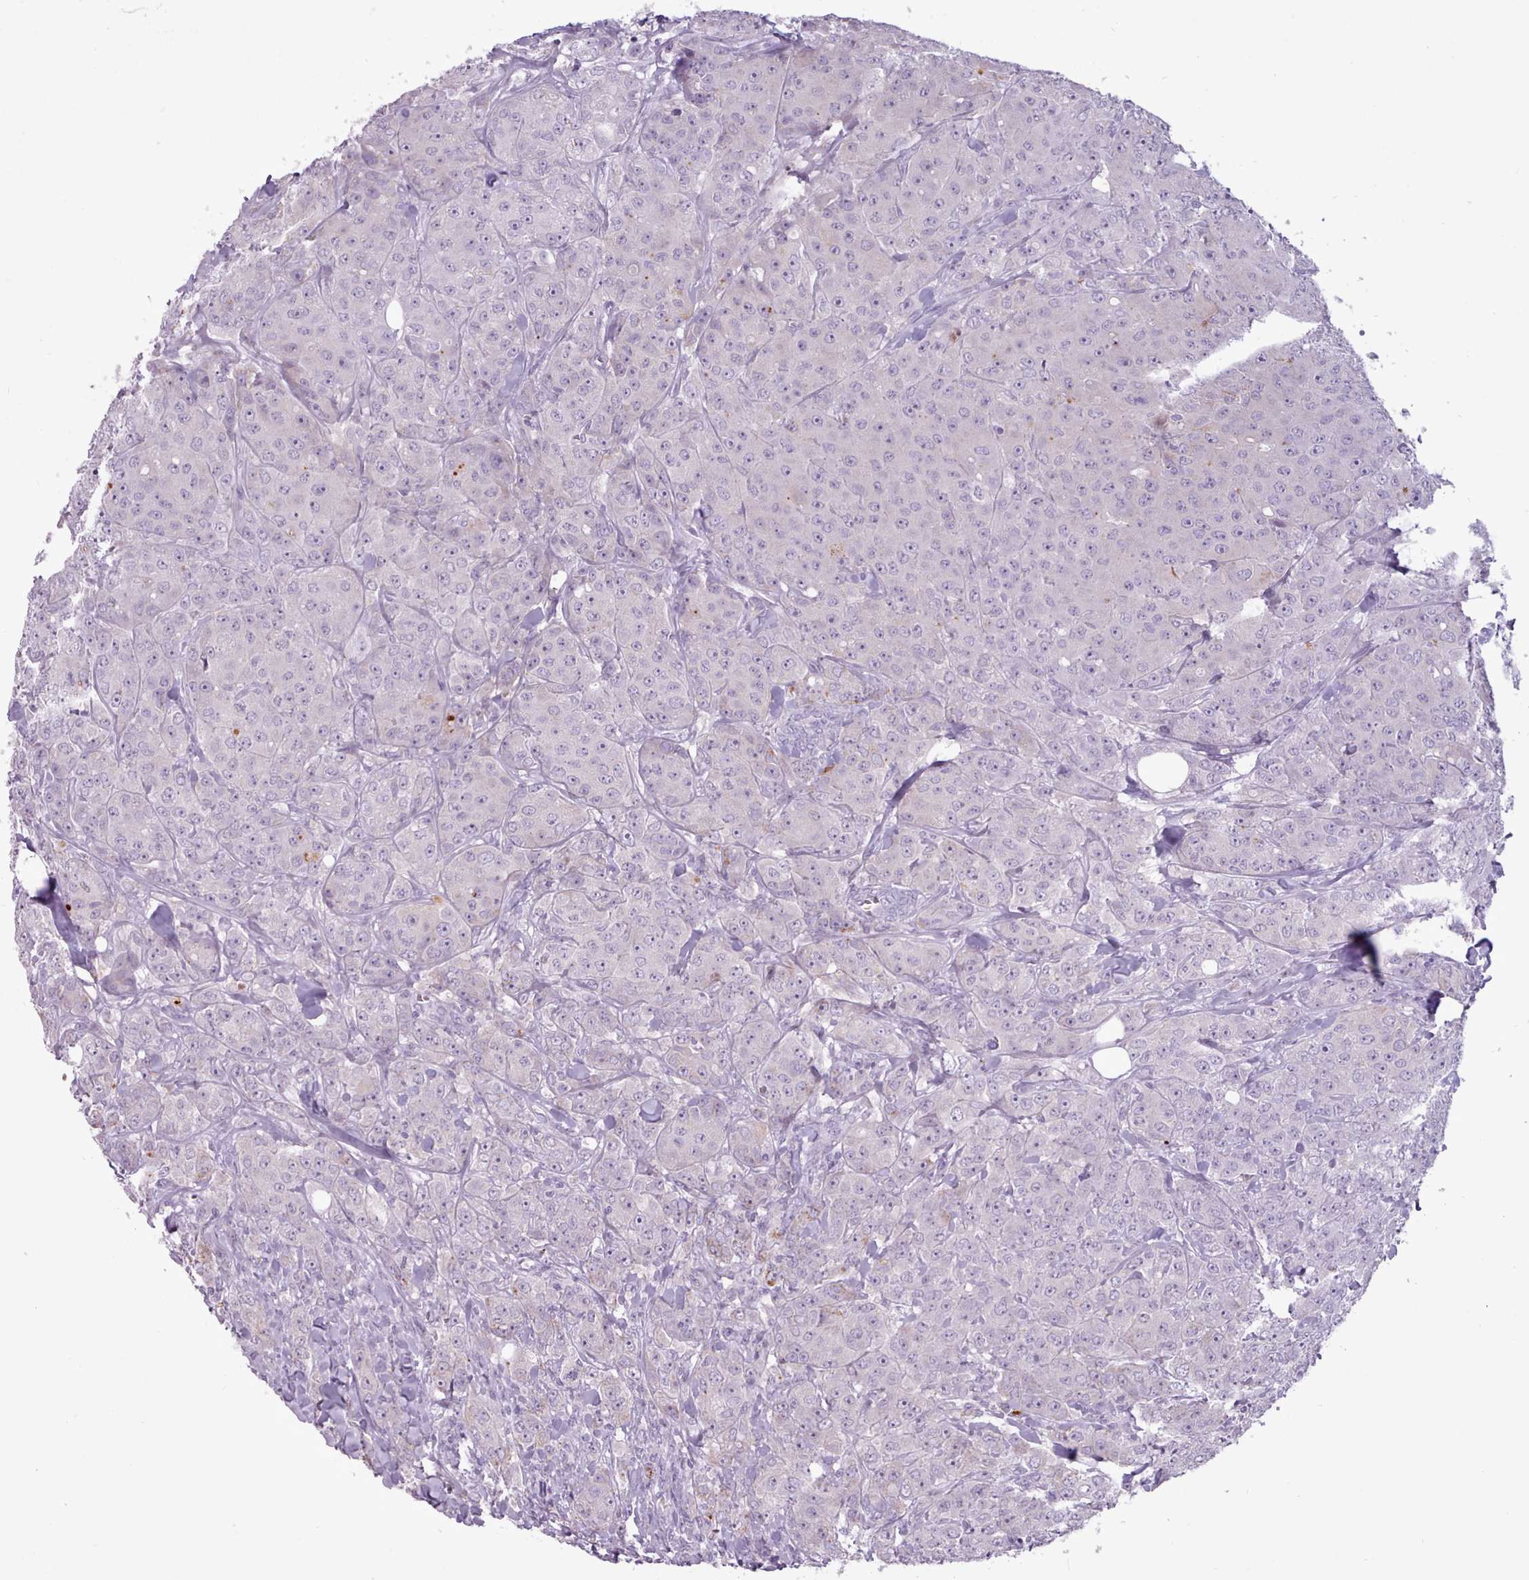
{"staining": {"intensity": "negative", "quantity": "none", "location": "none"}, "tissue": "breast cancer", "cell_type": "Tumor cells", "image_type": "cancer", "snomed": [{"axis": "morphology", "description": "Duct carcinoma"}, {"axis": "topography", "description": "Breast"}], "caption": "Tumor cells are negative for brown protein staining in breast cancer (invasive ductal carcinoma).", "gene": "ATRAID", "patient": {"sex": "female", "age": 43}}